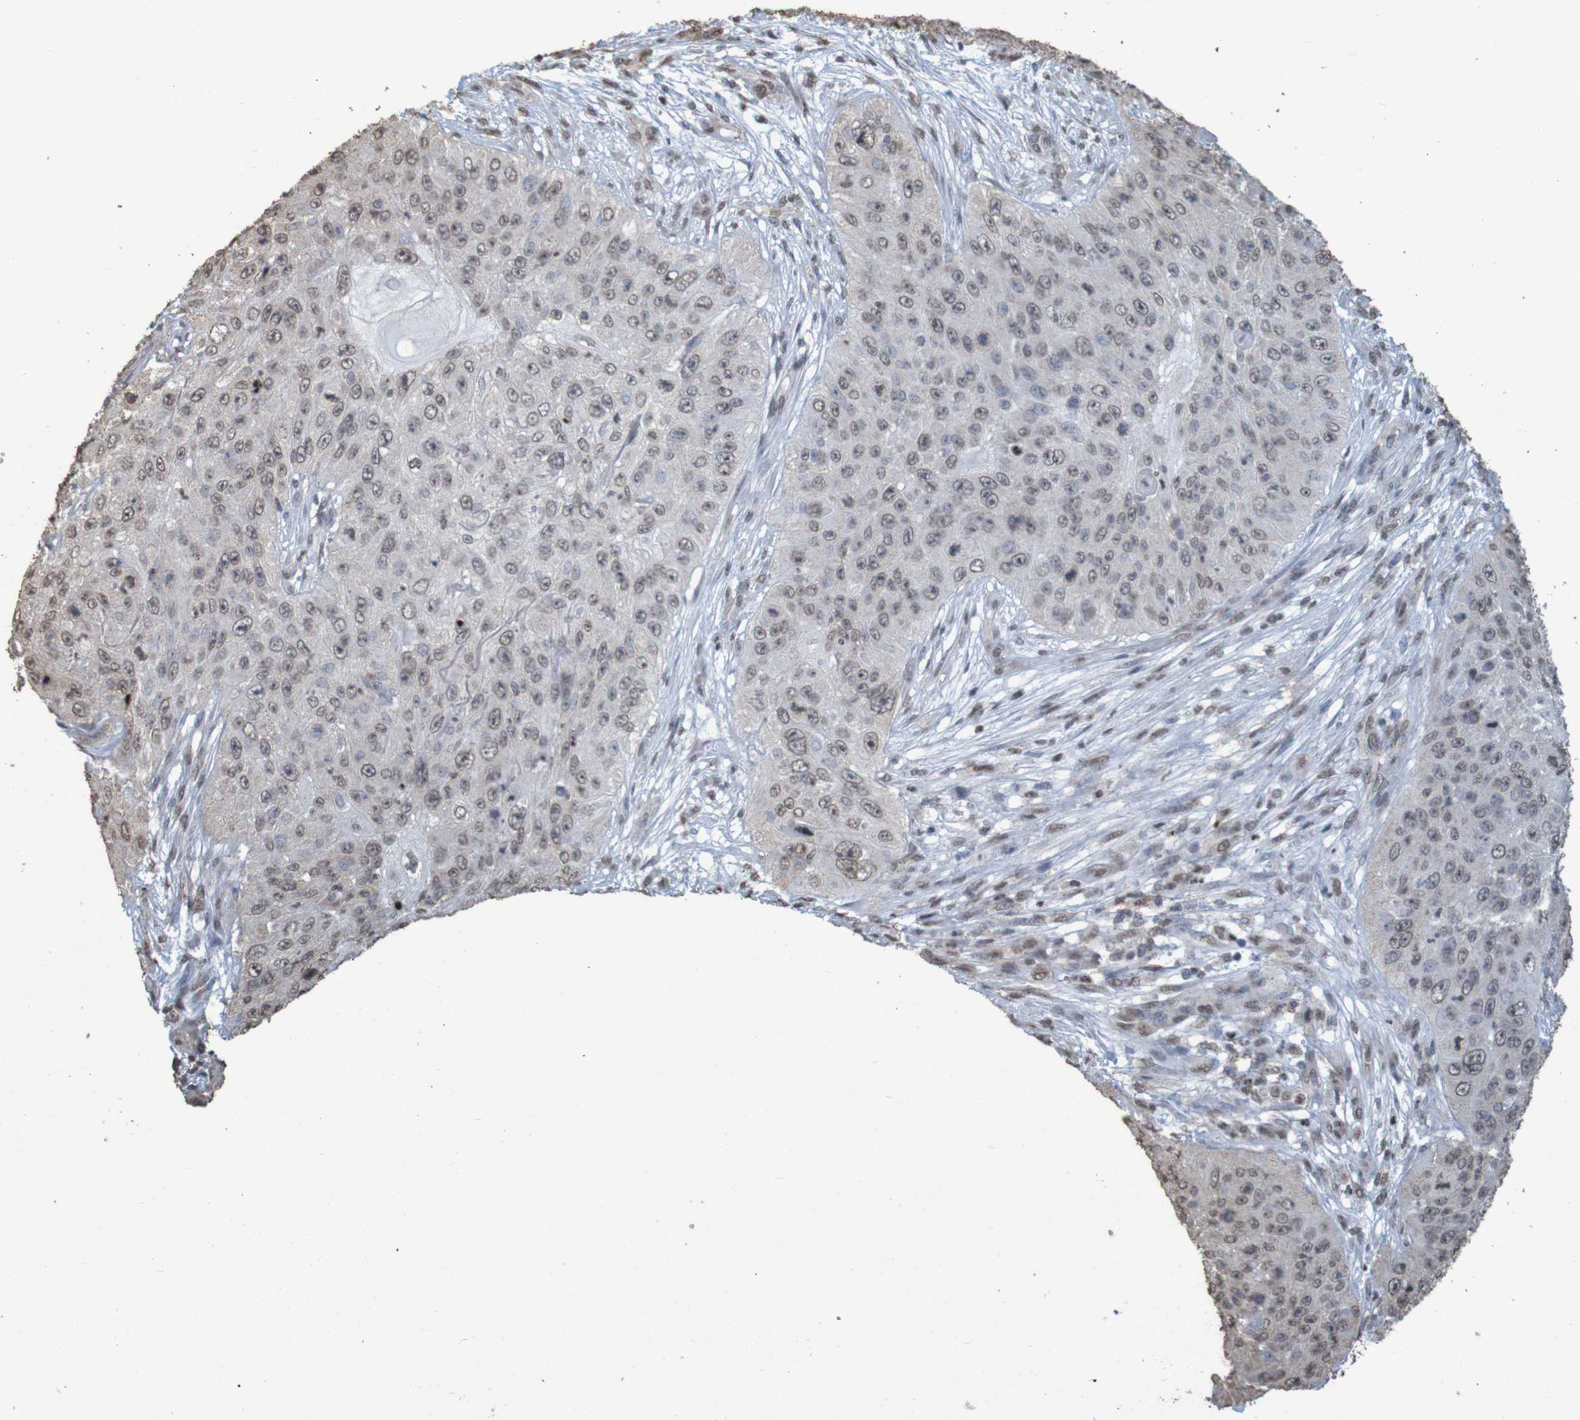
{"staining": {"intensity": "weak", "quantity": ">75%", "location": "nuclear"}, "tissue": "skin cancer", "cell_type": "Tumor cells", "image_type": "cancer", "snomed": [{"axis": "morphology", "description": "Squamous cell carcinoma, NOS"}, {"axis": "topography", "description": "Skin"}], "caption": "Weak nuclear staining for a protein is identified in approximately >75% of tumor cells of skin cancer (squamous cell carcinoma) using IHC.", "gene": "GFI1", "patient": {"sex": "female", "age": 80}}